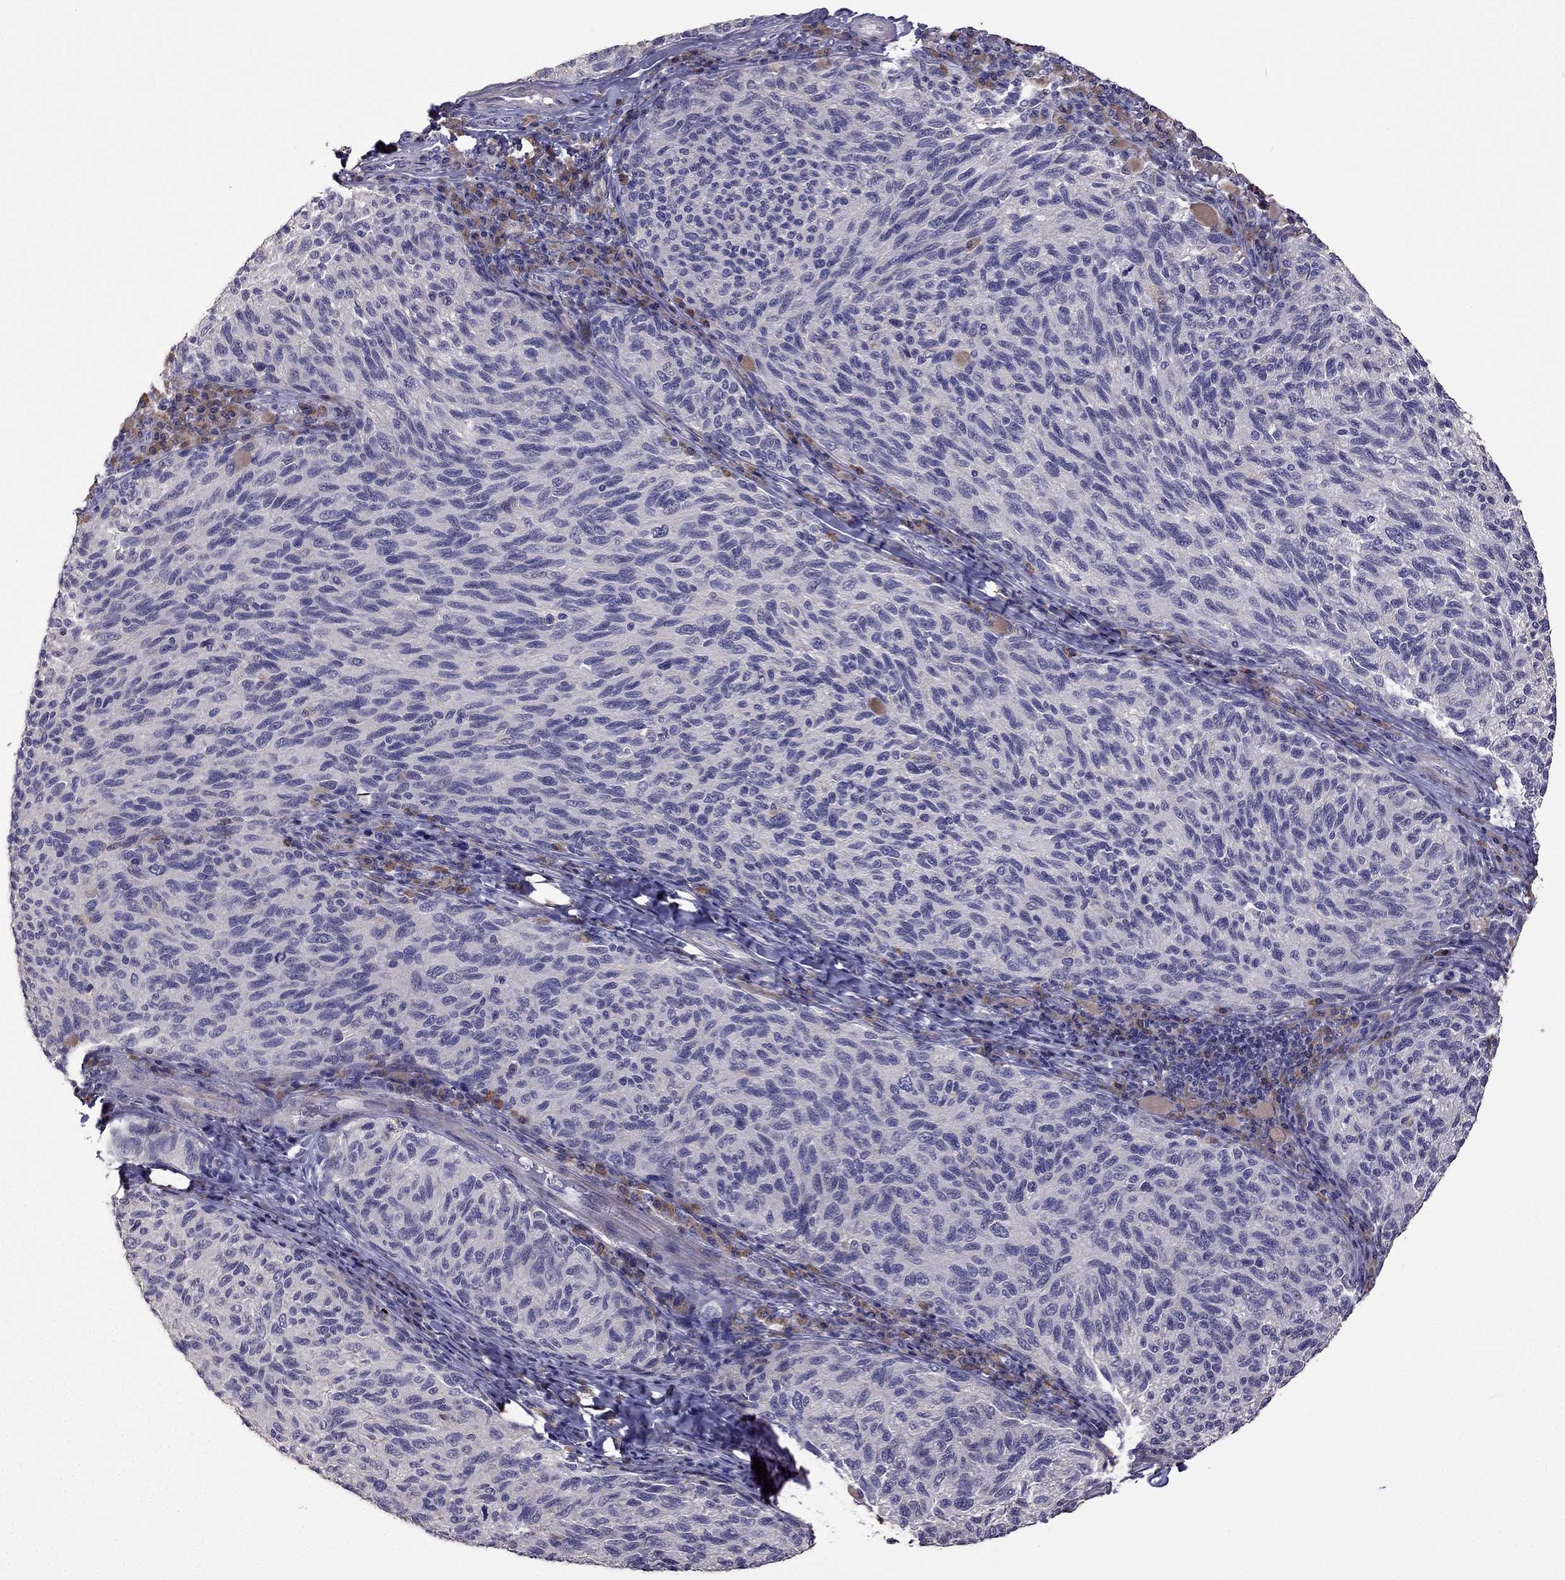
{"staining": {"intensity": "negative", "quantity": "none", "location": "none"}, "tissue": "melanoma", "cell_type": "Tumor cells", "image_type": "cancer", "snomed": [{"axis": "morphology", "description": "Malignant melanoma, NOS"}, {"axis": "topography", "description": "Skin"}], "caption": "Histopathology image shows no significant protein positivity in tumor cells of malignant melanoma. The staining was performed using DAB (3,3'-diaminobenzidine) to visualize the protein expression in brown, while the nuclei were stained in blue with hematoxylin (Magnification: 20x).", "gene": "CDH9", "patient": {"sex": "female", "age": 73}}